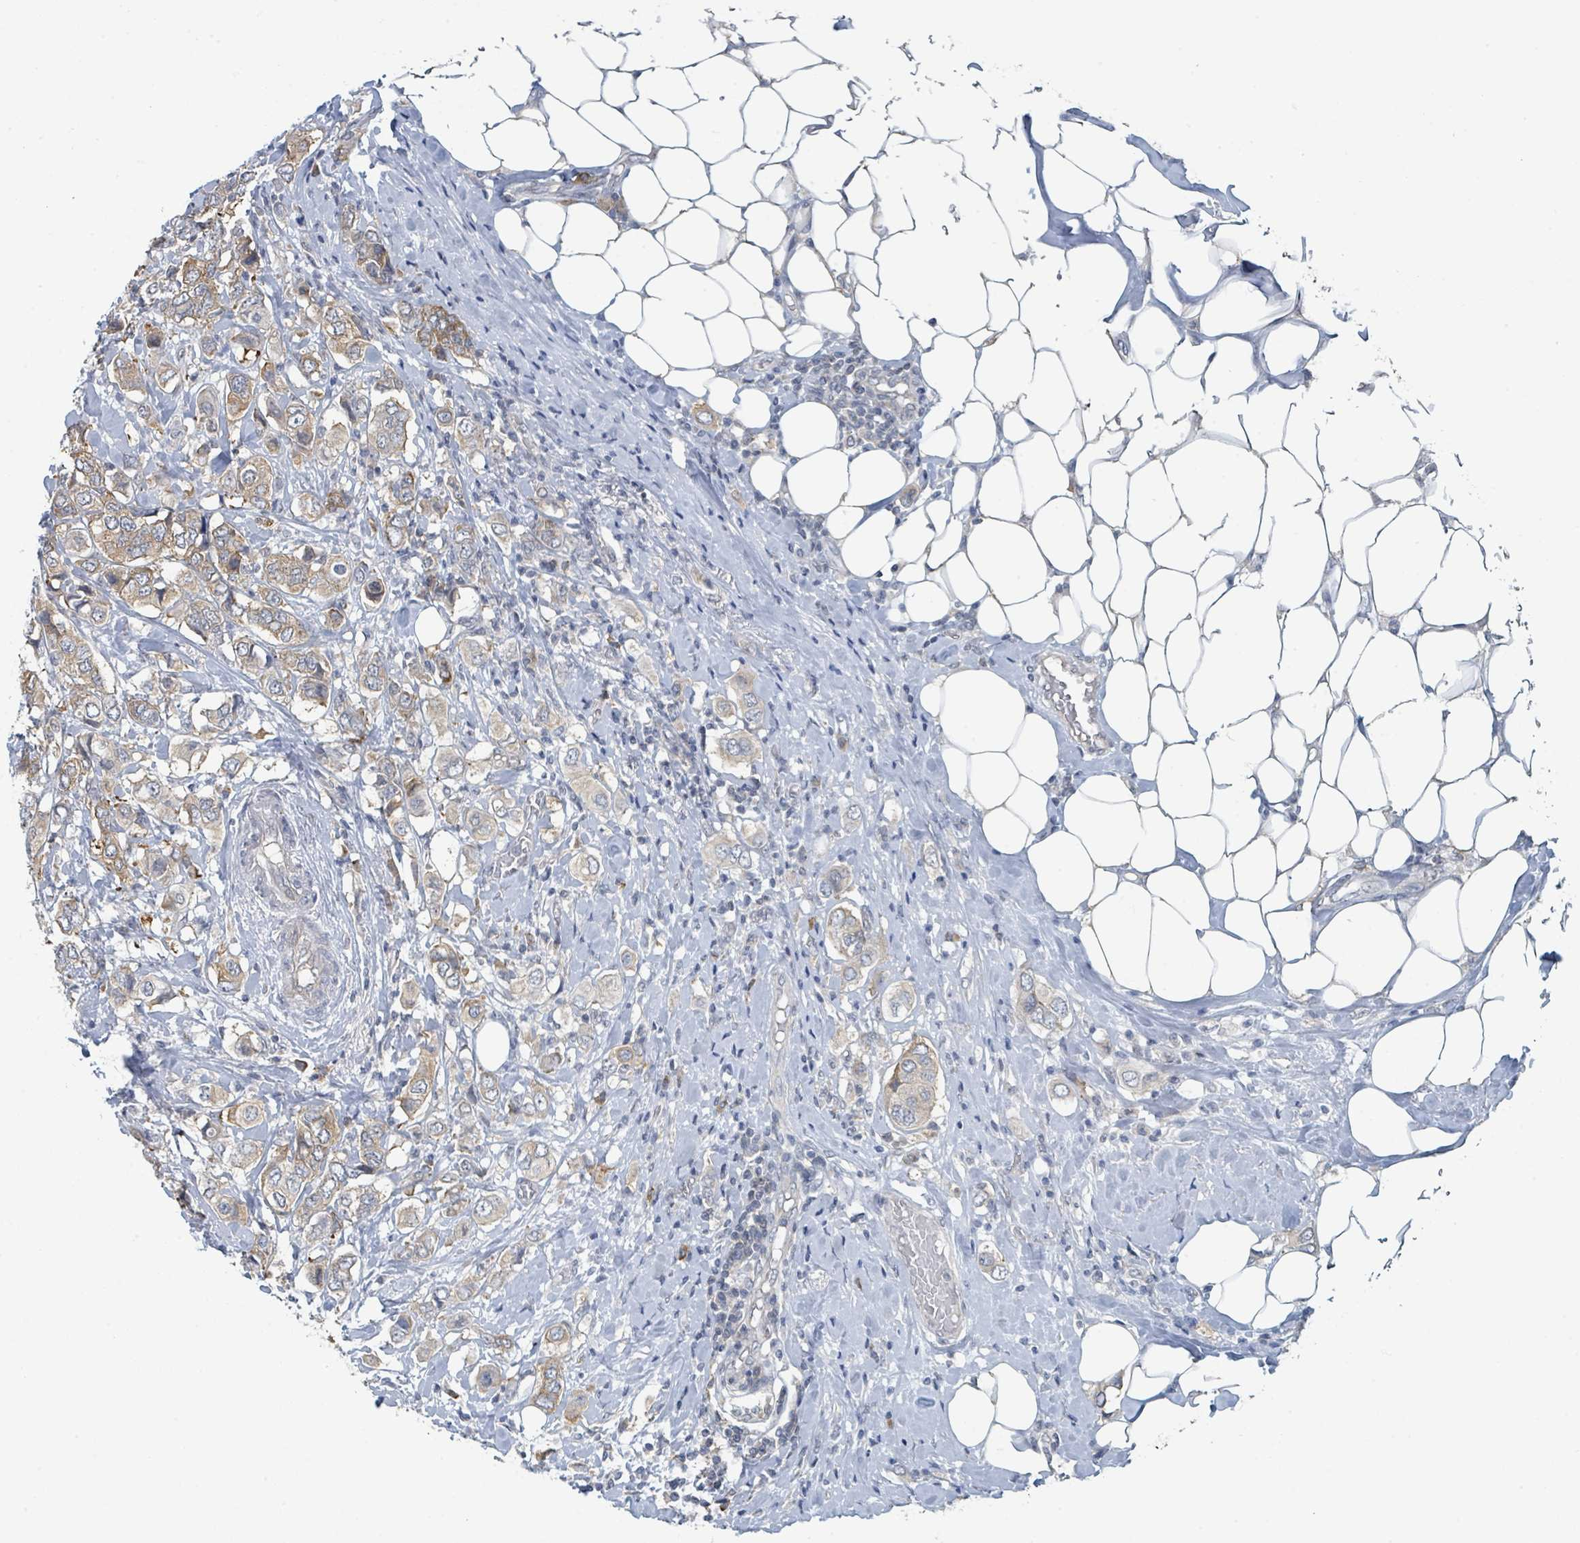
{"staining": {"intensity": "moderate", "quantity": "<25%", "location": "cytoplasmic/membranous"}, "tissue": "breast cancer", "cell_type": "Tumor cells", "image_type": "cancer", "snomed": [{"axis": "morphology", "description": "Lobular carcinoma"}, {"axis": "topography", "description": "Breast"}], "caption": "IHC (DAB) staining of breast cancer shows moderate cytoplasmic/membranous protein positivity in about <25% of tumor cells.", "gene": "ANKRD55", "patient": {"sex": "female", "age": 51}}